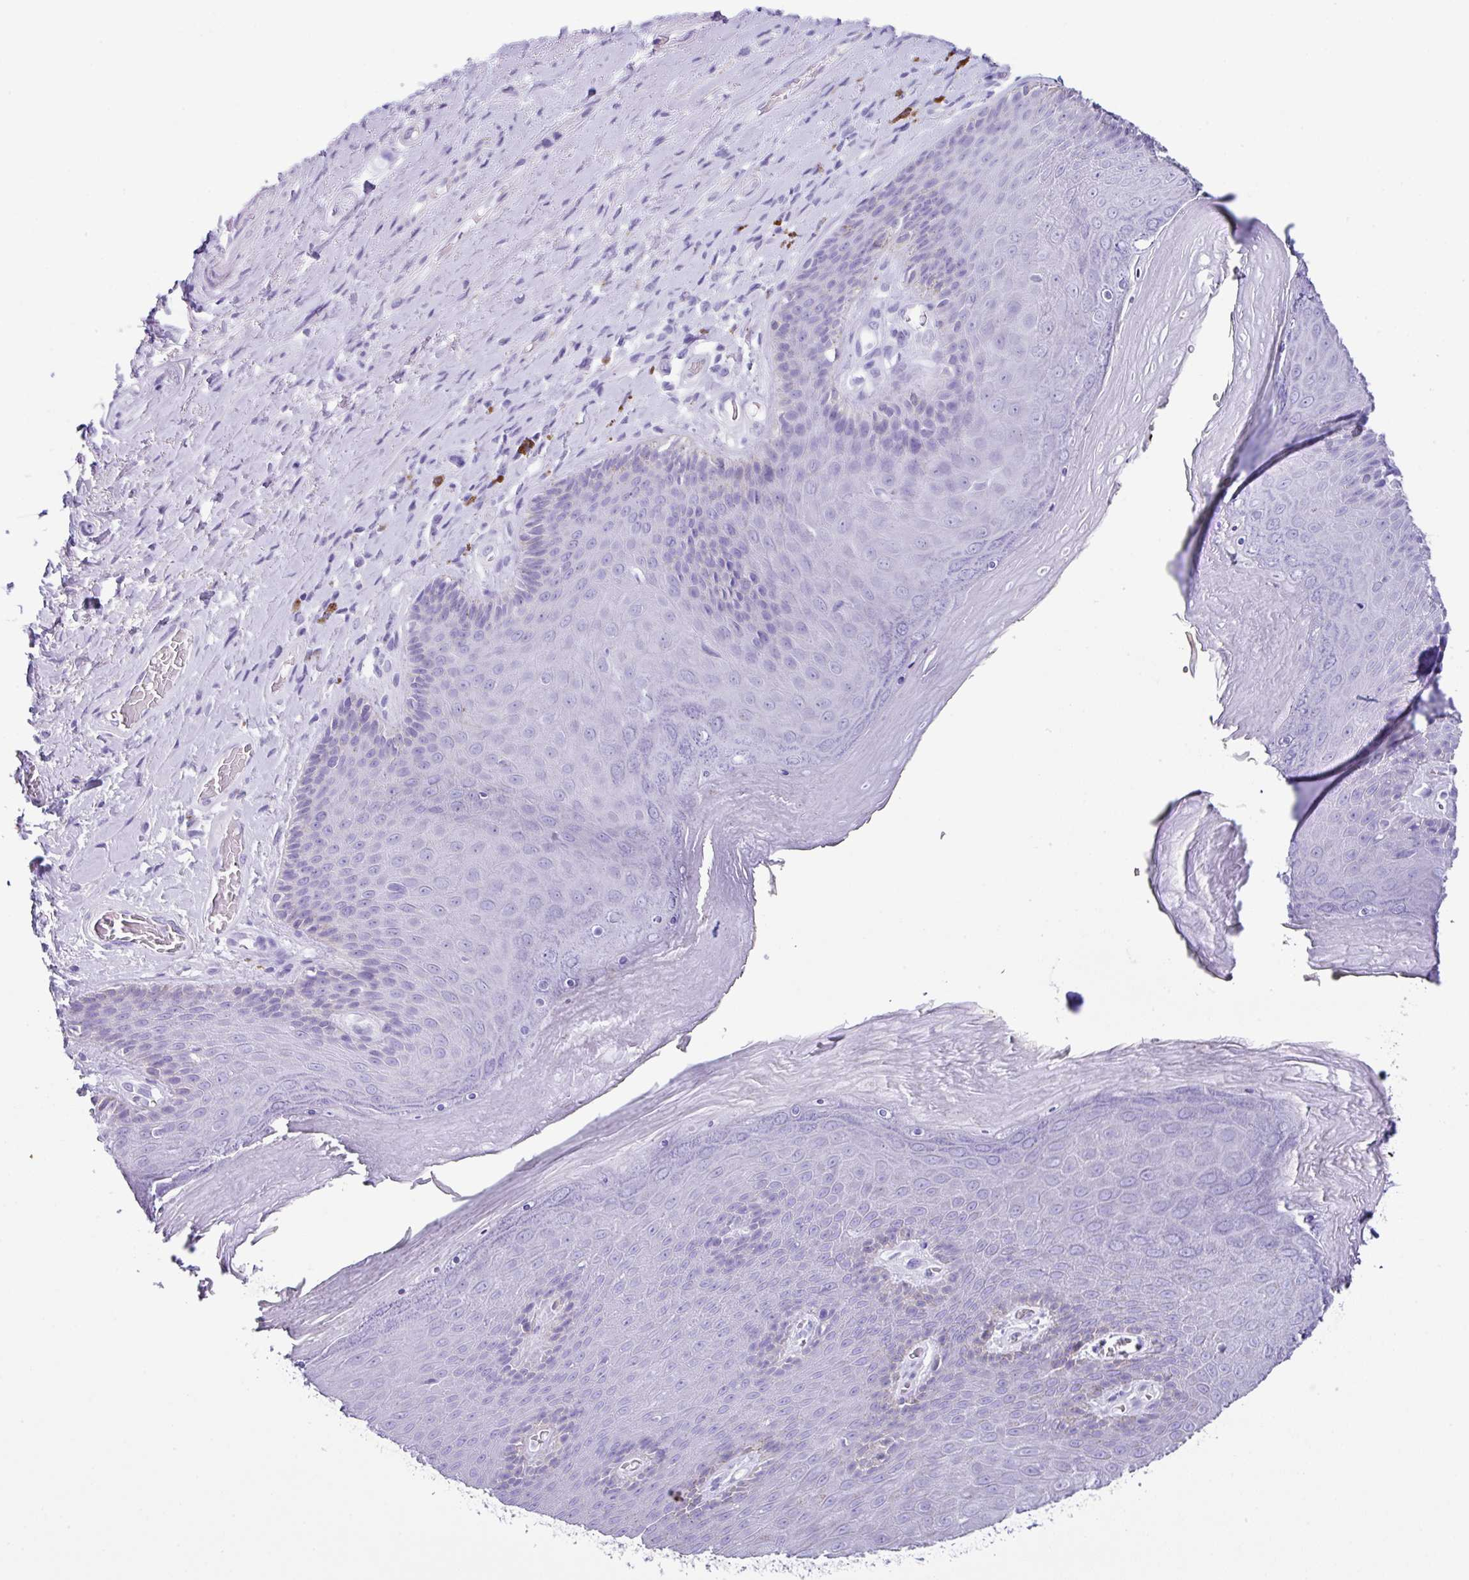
{"staining": {"intensity": "negative", "quantity": "none", "location": "none"}, "tissue": "skin", "cell_type": "Epidermal cells", "image_type": "normal", "snomed": [{"axis": "morphology", "description": "Normal tissue, NOS"}, {"axis": "topography", "description": "Anal"}, {"axis": "topography", "description": "Peripheral nerve tissue"}], "caption": "High power microscopy image of an immunohistochemistry (IHC) histopathology image of normal skin, revealing no significant staining in epidermal cells.", "gene": "ZG16", "patient": {"sex": "male", "age": 53}}